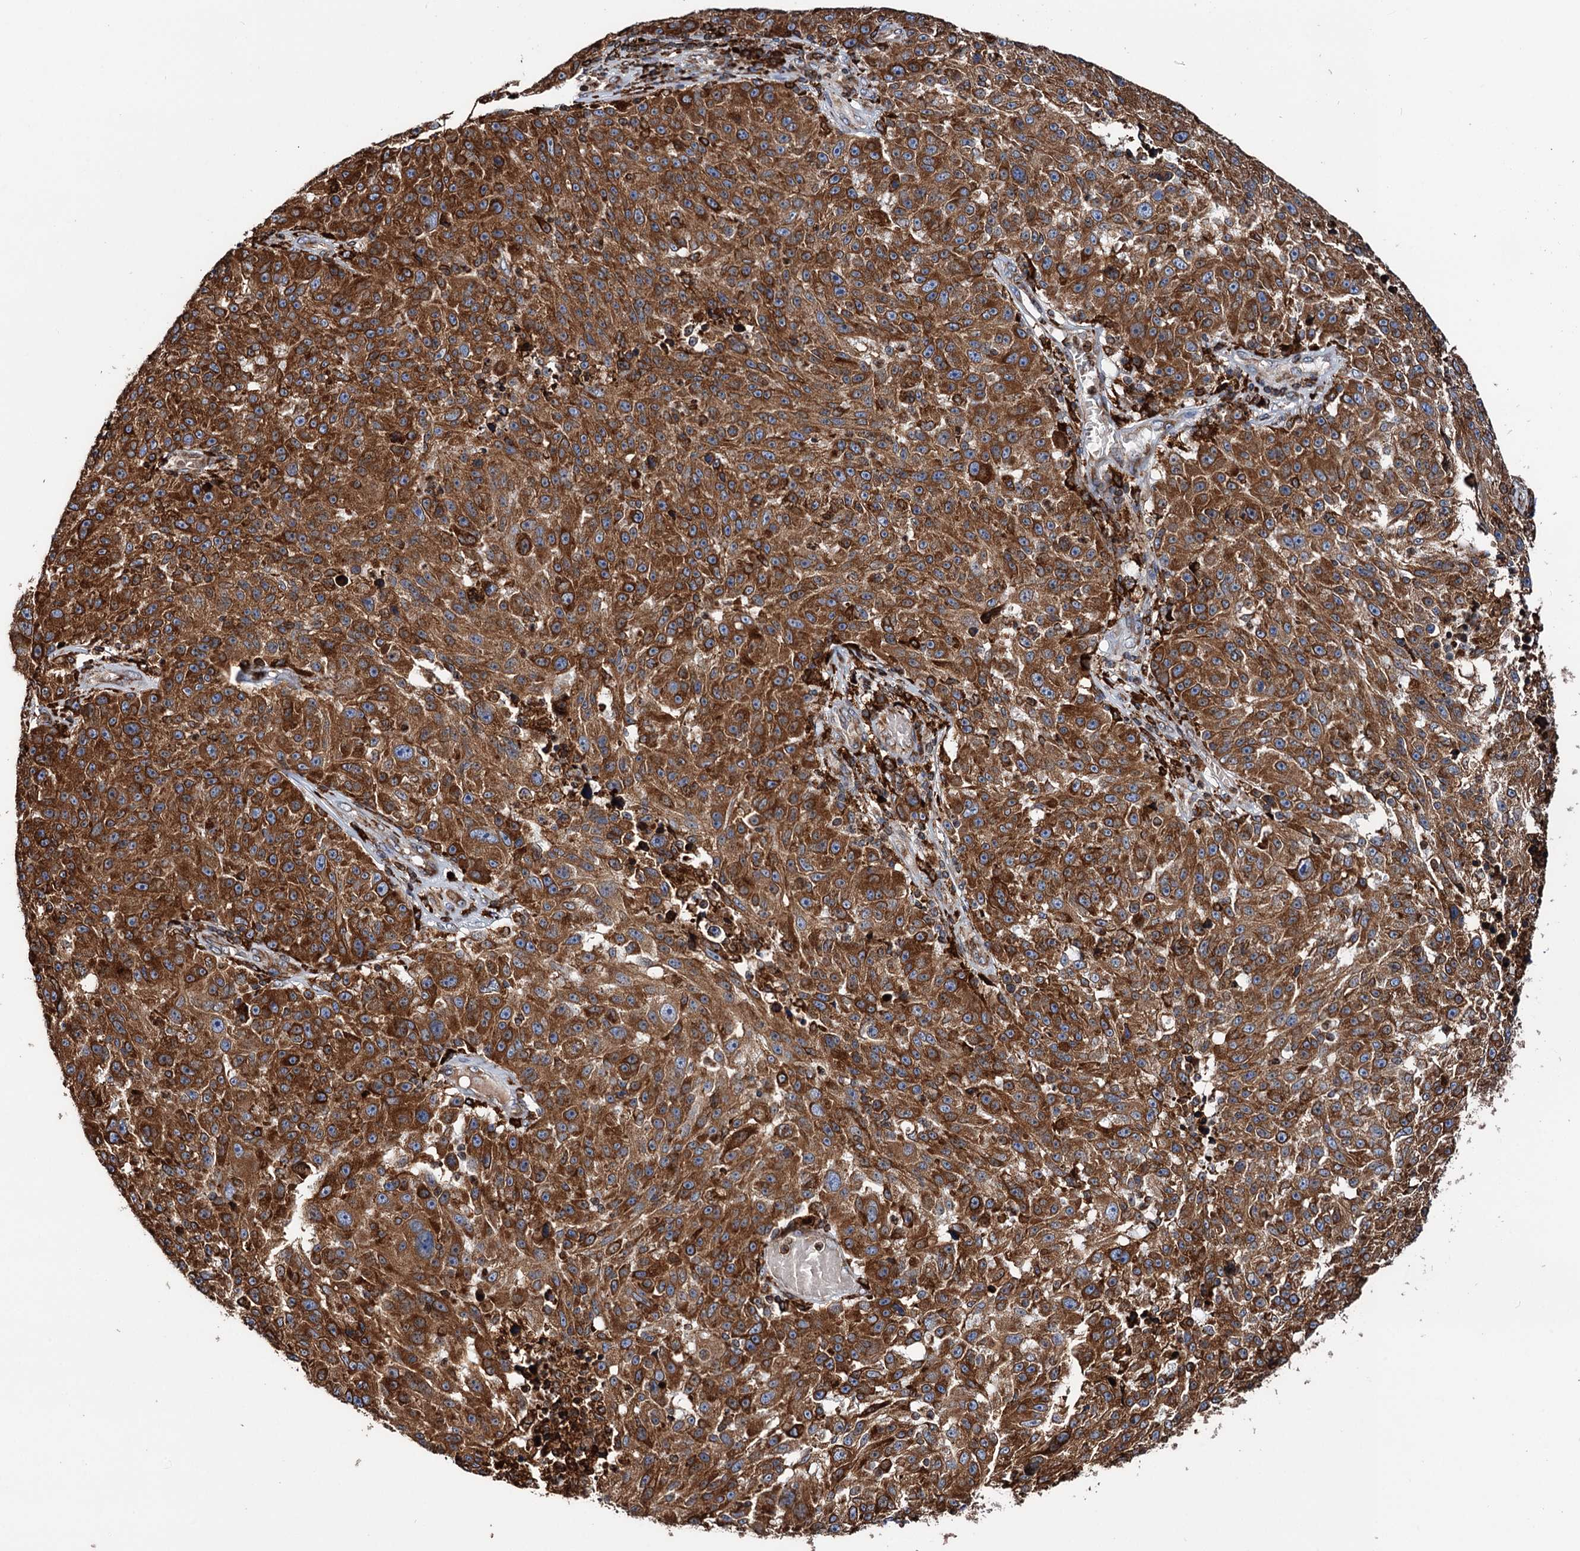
{"staining": {"intensity": "strong", "quantity": ">75%", "location": "cytoplasmic/membranous"}, "tissue": "melanoma", "cell_type": "Tumor cells", "image_type": "cancer", "snomed": [{"axis": "morphology", "description": "Malignant melanoma, NOS"}, {"axis": "topography", "description": "Skin"}], "caption": "This photomicrograph exhibits melanoma stained with immunohistochemistry to label a protein in brown. The cytoplasmic/membranous of tumor cells show strong positivity for the protein. Nuclei are counter-stained blue.", "gene": "ERP29", "patient": {"sex": "male", "age": 53}}